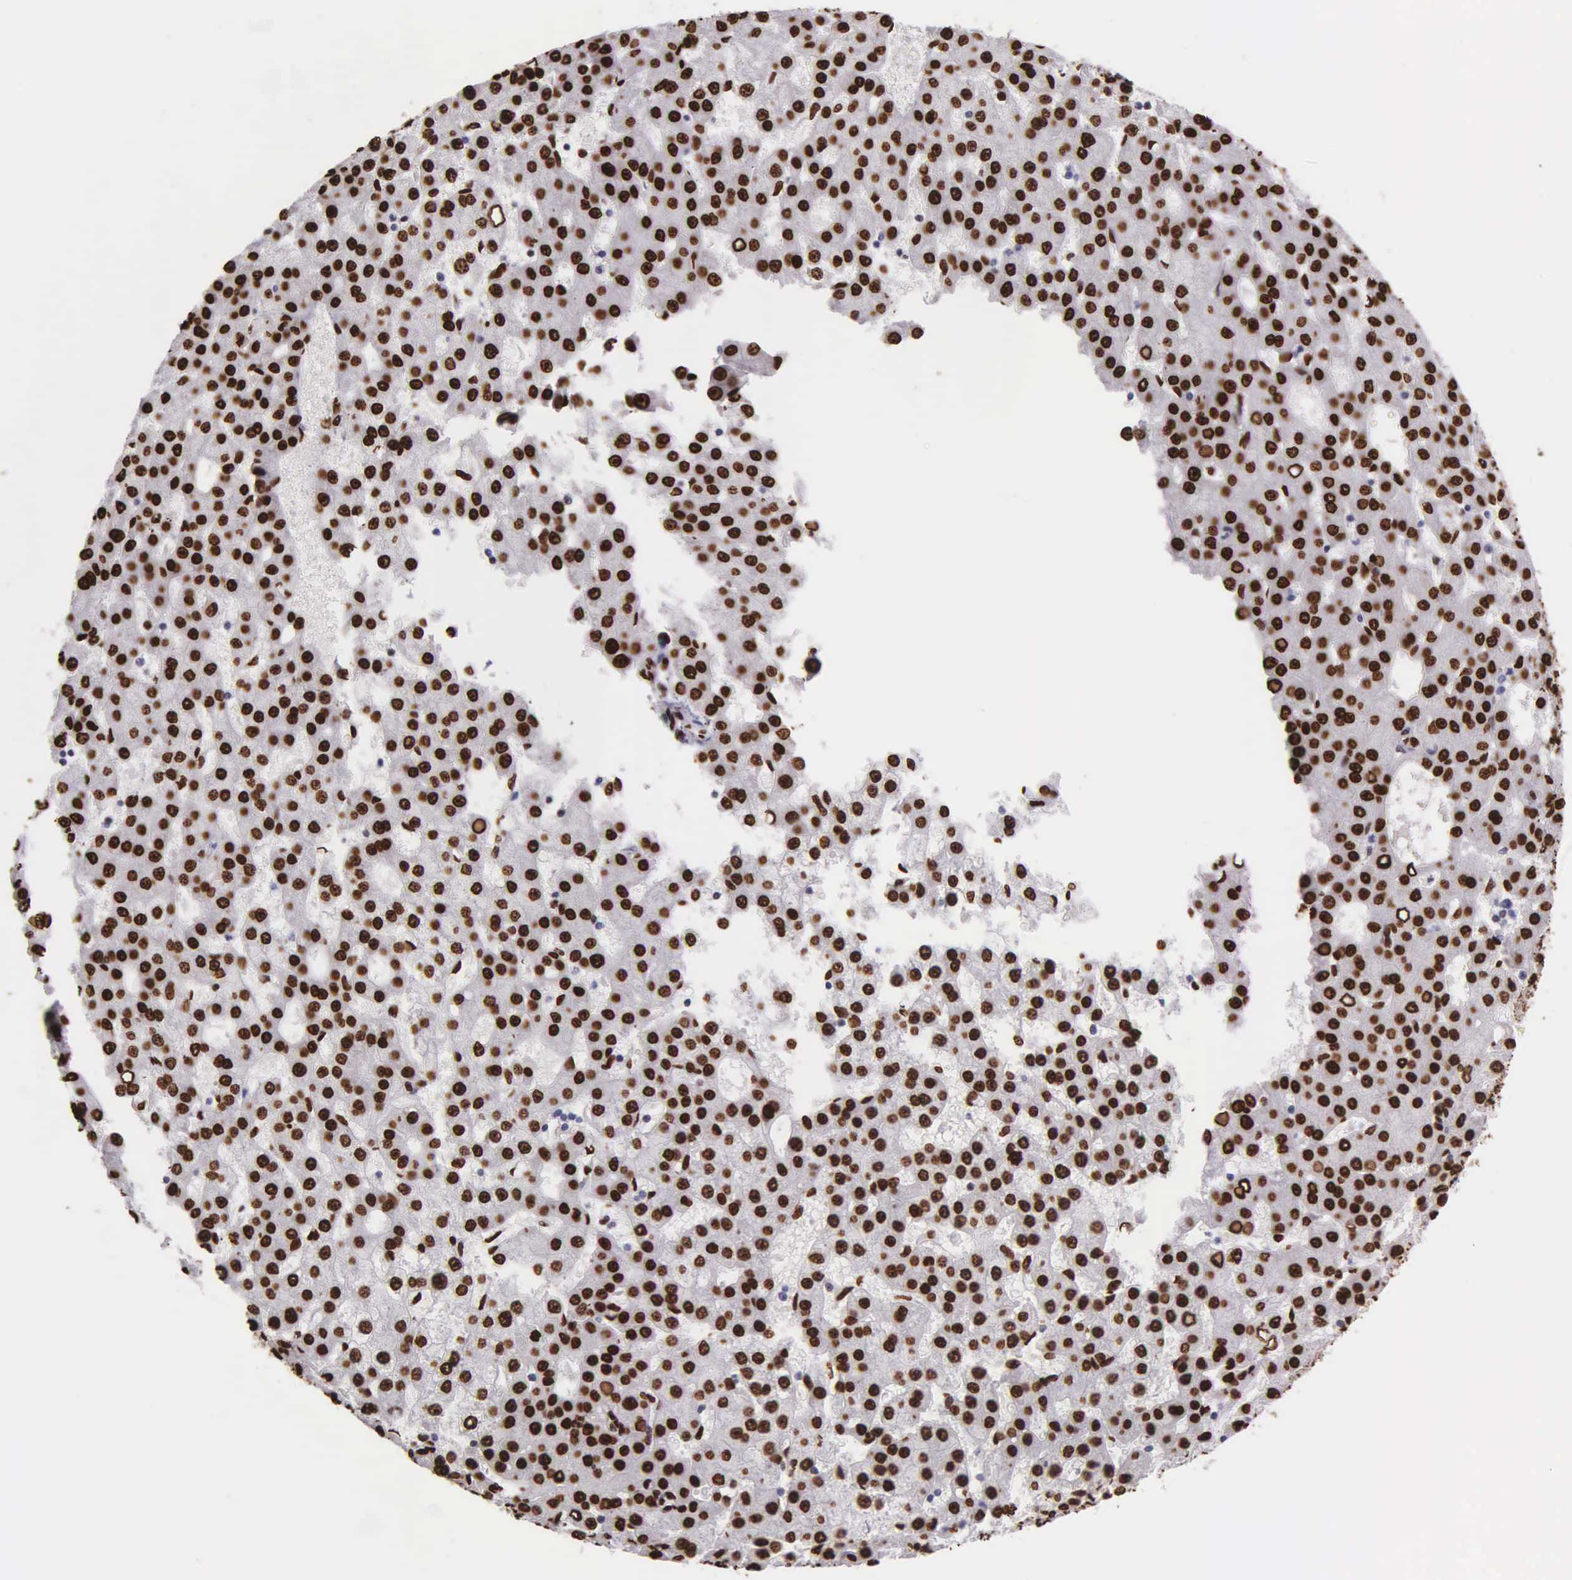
{"staining": {"intensity": "strong", "quantity": ">75%", "location": "nuclear"}, "tissue": "liver cancer", "cell_type": "Tumor cells", "image_type": "cancer", "snomed": [{"axis": "morphology", "description": "Carcinoma, Hepatocellular, NOS"}, {"axis": "topography", "description": "Liver"}], "caption": "IHC of human liver hepatocellular carcinoma demonstrates high levels of strong nuclear positivity in approximately >75% of tumor cells.", "gene": "H1-0", "patient": {"sex": "male", "age": 47}}